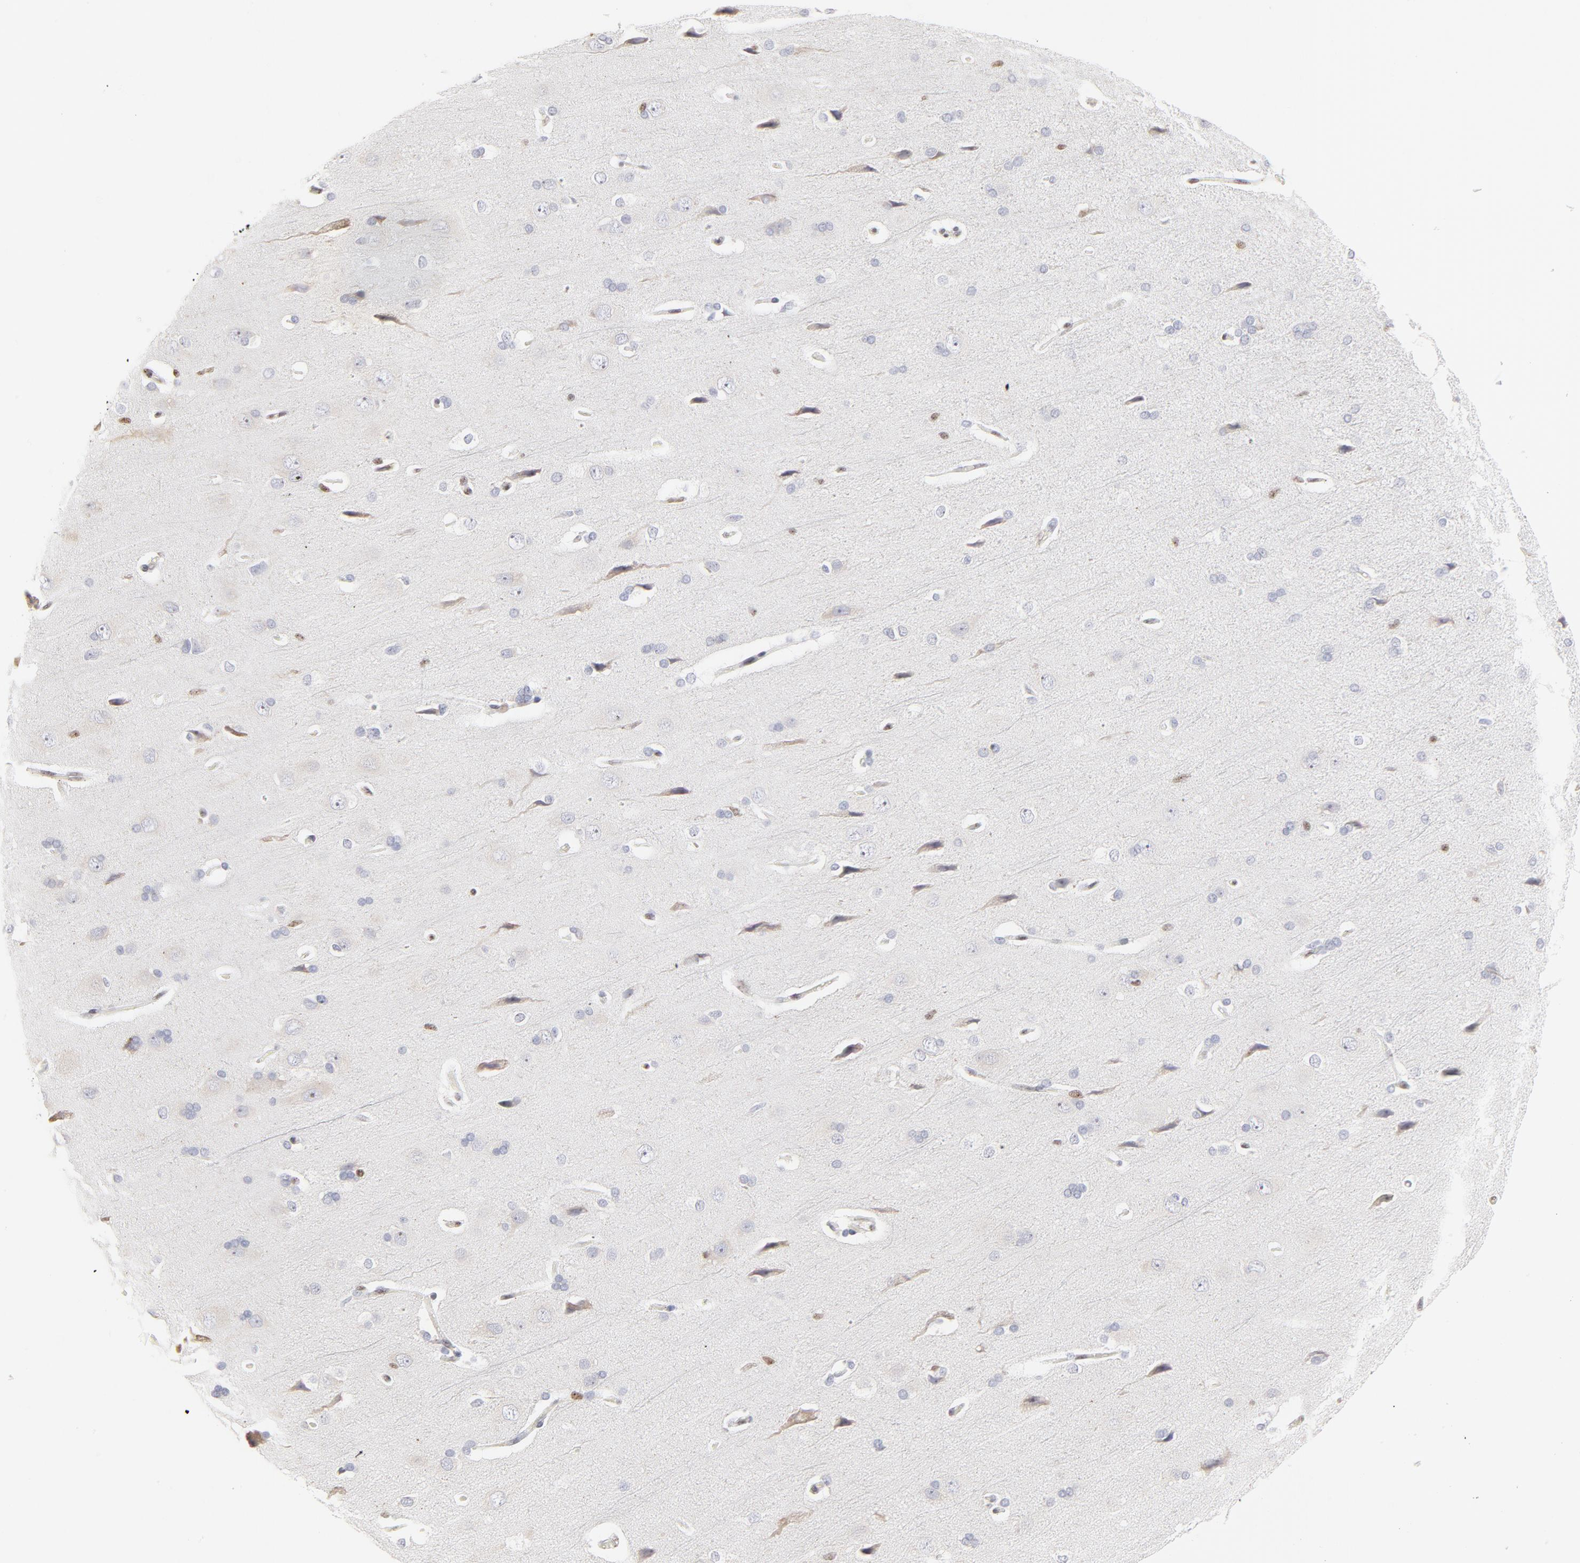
{"staining": {"intensity": "weak", "quantity": "25%-75%", "location": "nuclear"}, "tissue": "cerebral cortex", "cell_type": "Endothelial cells", "image_type": "normal", "snomed": [{"axis": "morphology", "description": "Normal tissue, NOS"}, {"axis": "topography", "description": "Cerebral cortex"}], "caption": "An immunohistochemistry (IHC) photomicrograph of unremarkable tissue is shown. Protein staining in brown shows weak nuclear positivity in cerebral cortex within endothelial cells. (IHC, brightfield microscopy, high magnification).", "gene": "NFIL3", "patient": {"sex": "male", "age": 62}}